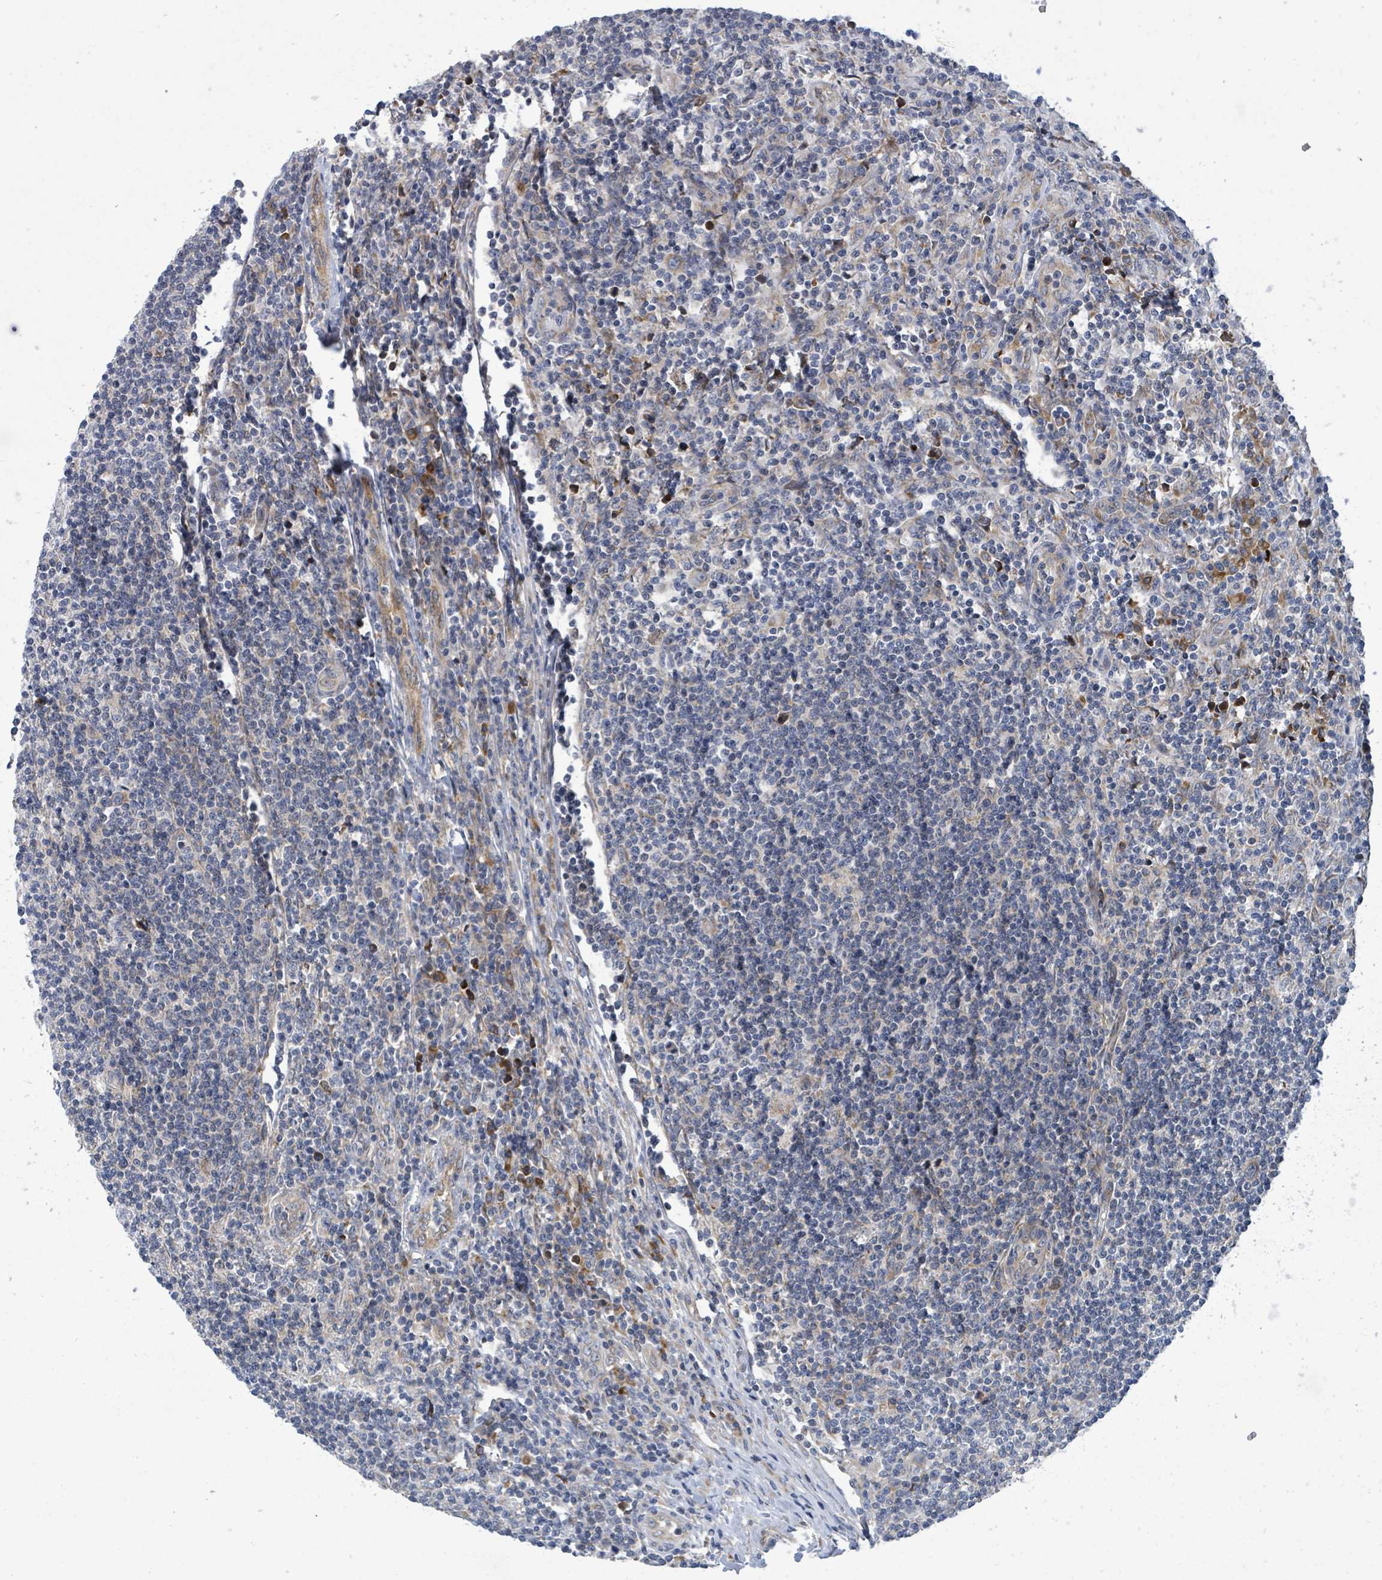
{"staining": {"intensity": "negative", "quantity": "none", "location": "none"}, "tissue": "lymphoma", "cell_type": "Tumor cells", "image_type": "cancer", "snomed": [{"axis": "morphology", "description": "Hodgkin's disease, NOS"}, {"axis": "topography", "description": "Lymph node"}], "caption": "Immunohistochemical staining of Hodgkin's disease reveals no significant positivity in tumor cells.", "gene": "NOMO1", "patient": {"sex": "male", "age": 83}}